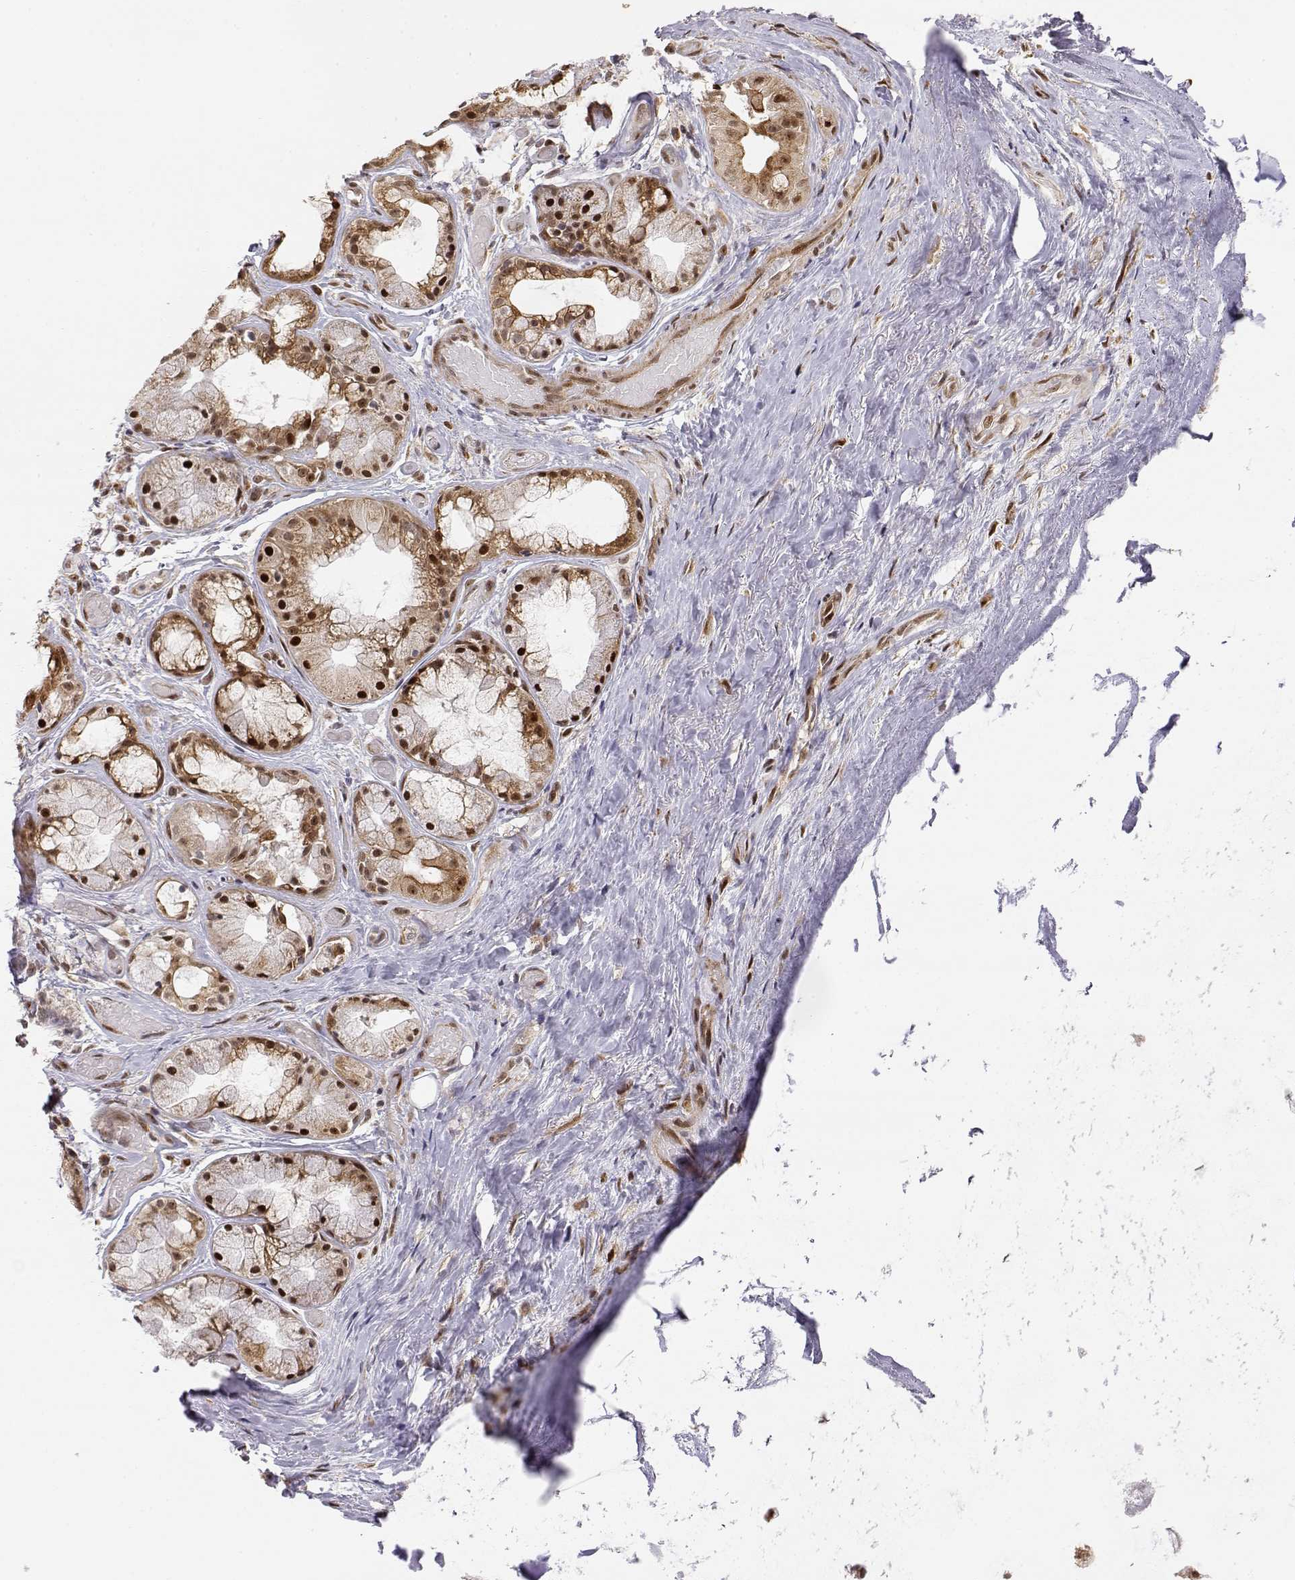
{"staining": {"intensity": "strong", "quantity": ">75%", "location": "cytoplasmic/membranous,nuclear"}, "tissue": "soft tissue", "cell_type": "Fibroblasts", "image_type": "normal", "snomed": [{"axis": "morphology", "description": "Normal tissue, NOS"}, {"axis": "topography", "description": "Cartilage tissue"}], "caption": "This micrograph reveals unremarkable soft tissue stained with IHC to label a protein in brown. The cytoplasmic/membranous,nuclear of fibroblasts show strong positivity for the protein. Nuclei are counter-stained blue.", "gene": "BRCA1", "patient": {"sex": "male", "age": 62}}